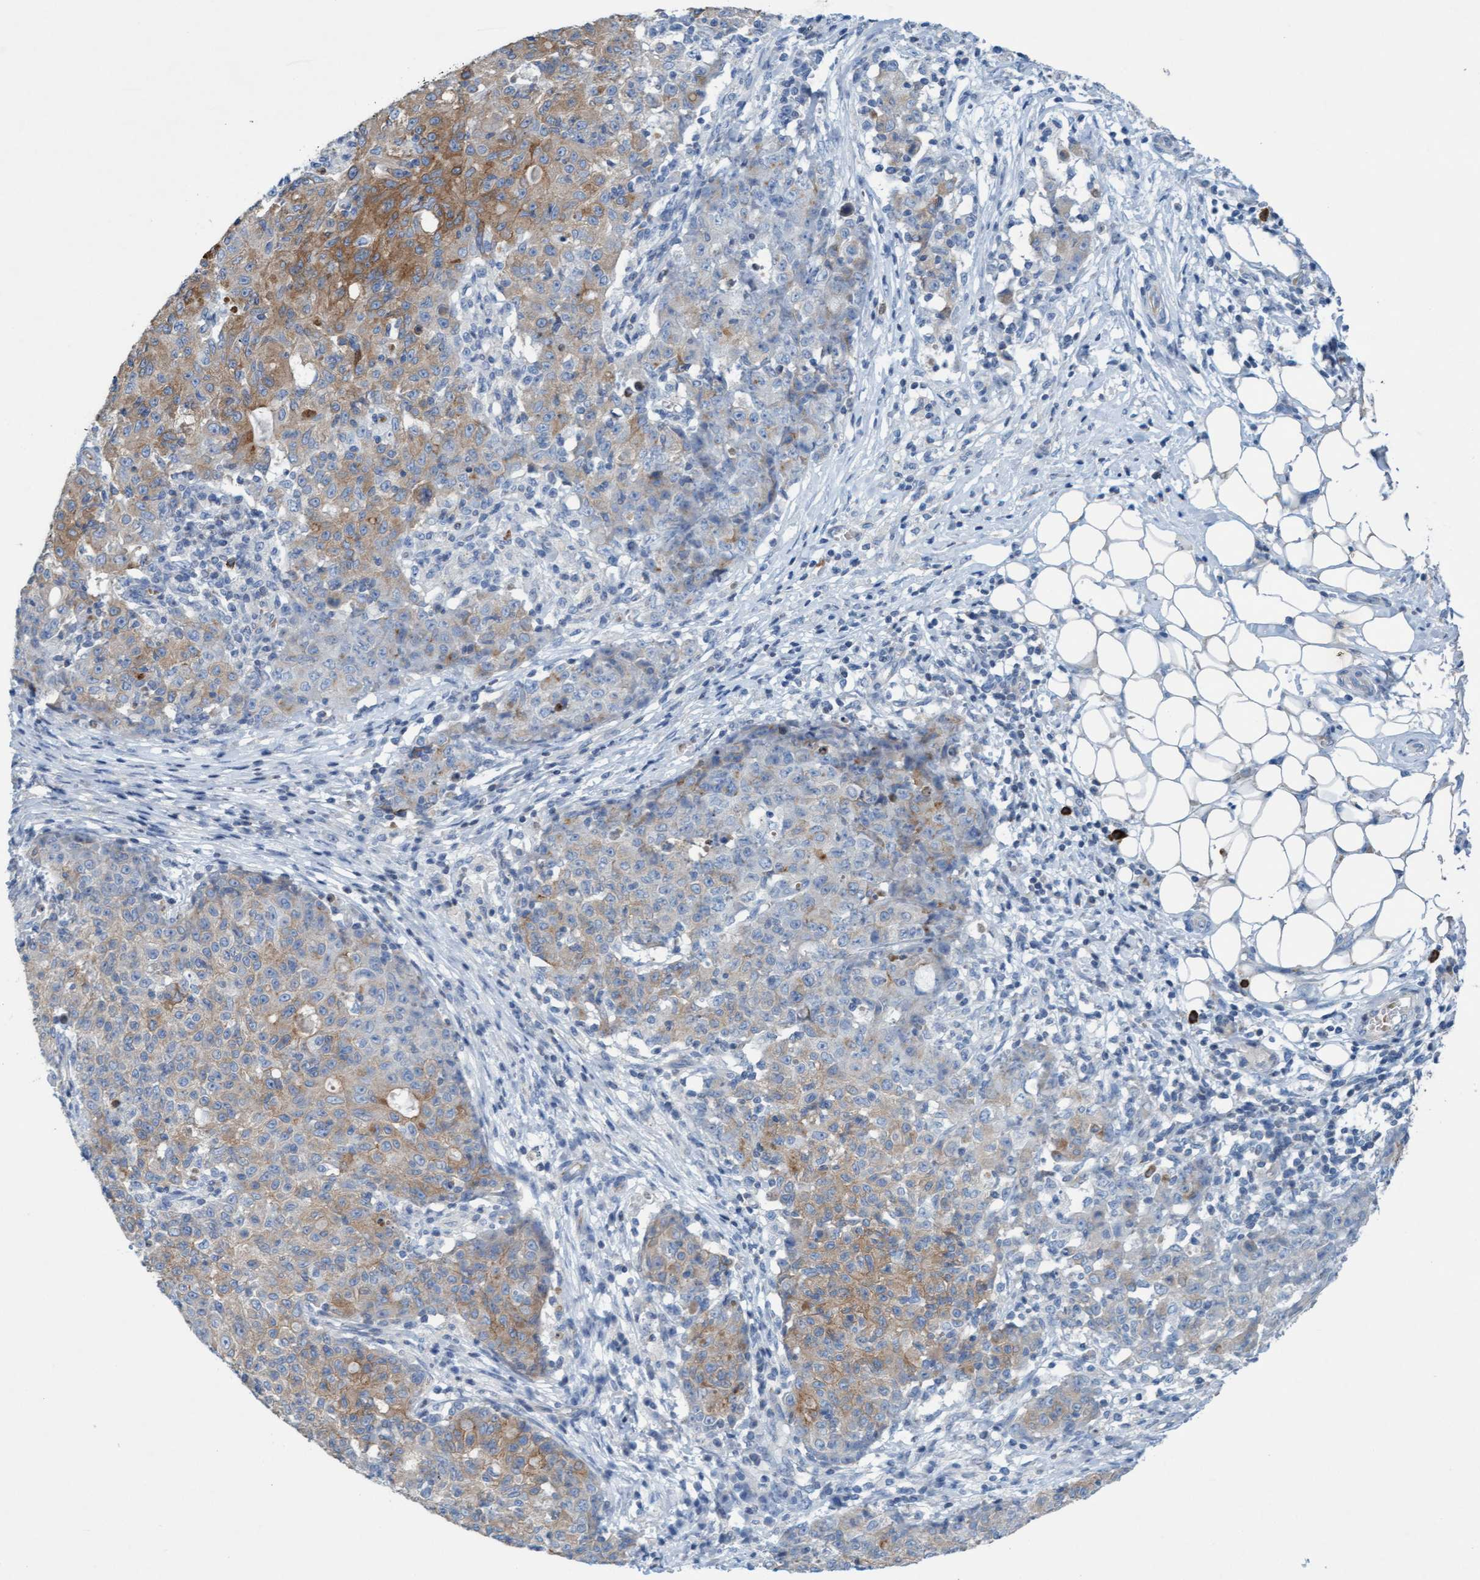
{"staining": {"intensity": "moderate", "quantity": "25%-75%", "location": "cytoplasmic/membranous"}, "tissue": "ovarian cancer", "cell_type": "Tumor cells", "image_type": "cancer", "snomed": [{"axis": "morphology", "description": "Carcinoma, endometroid"}, {"axis": "topography", "description": "Ovary"}], "caption": "IHC staining of ovarian cancer, which displays medium levels of moderate cytoplasmic/membranous staining in about 25%-75% of tumor cells indicating moderate cytoplasmic/membranous protein positivity. The staining was performed using DAB (brown) for protein detection and nuclei were counterstained in hematoxylin (blue).", "gene": "SIGIRR", "patient": {"sex": "female", "age": 42}}